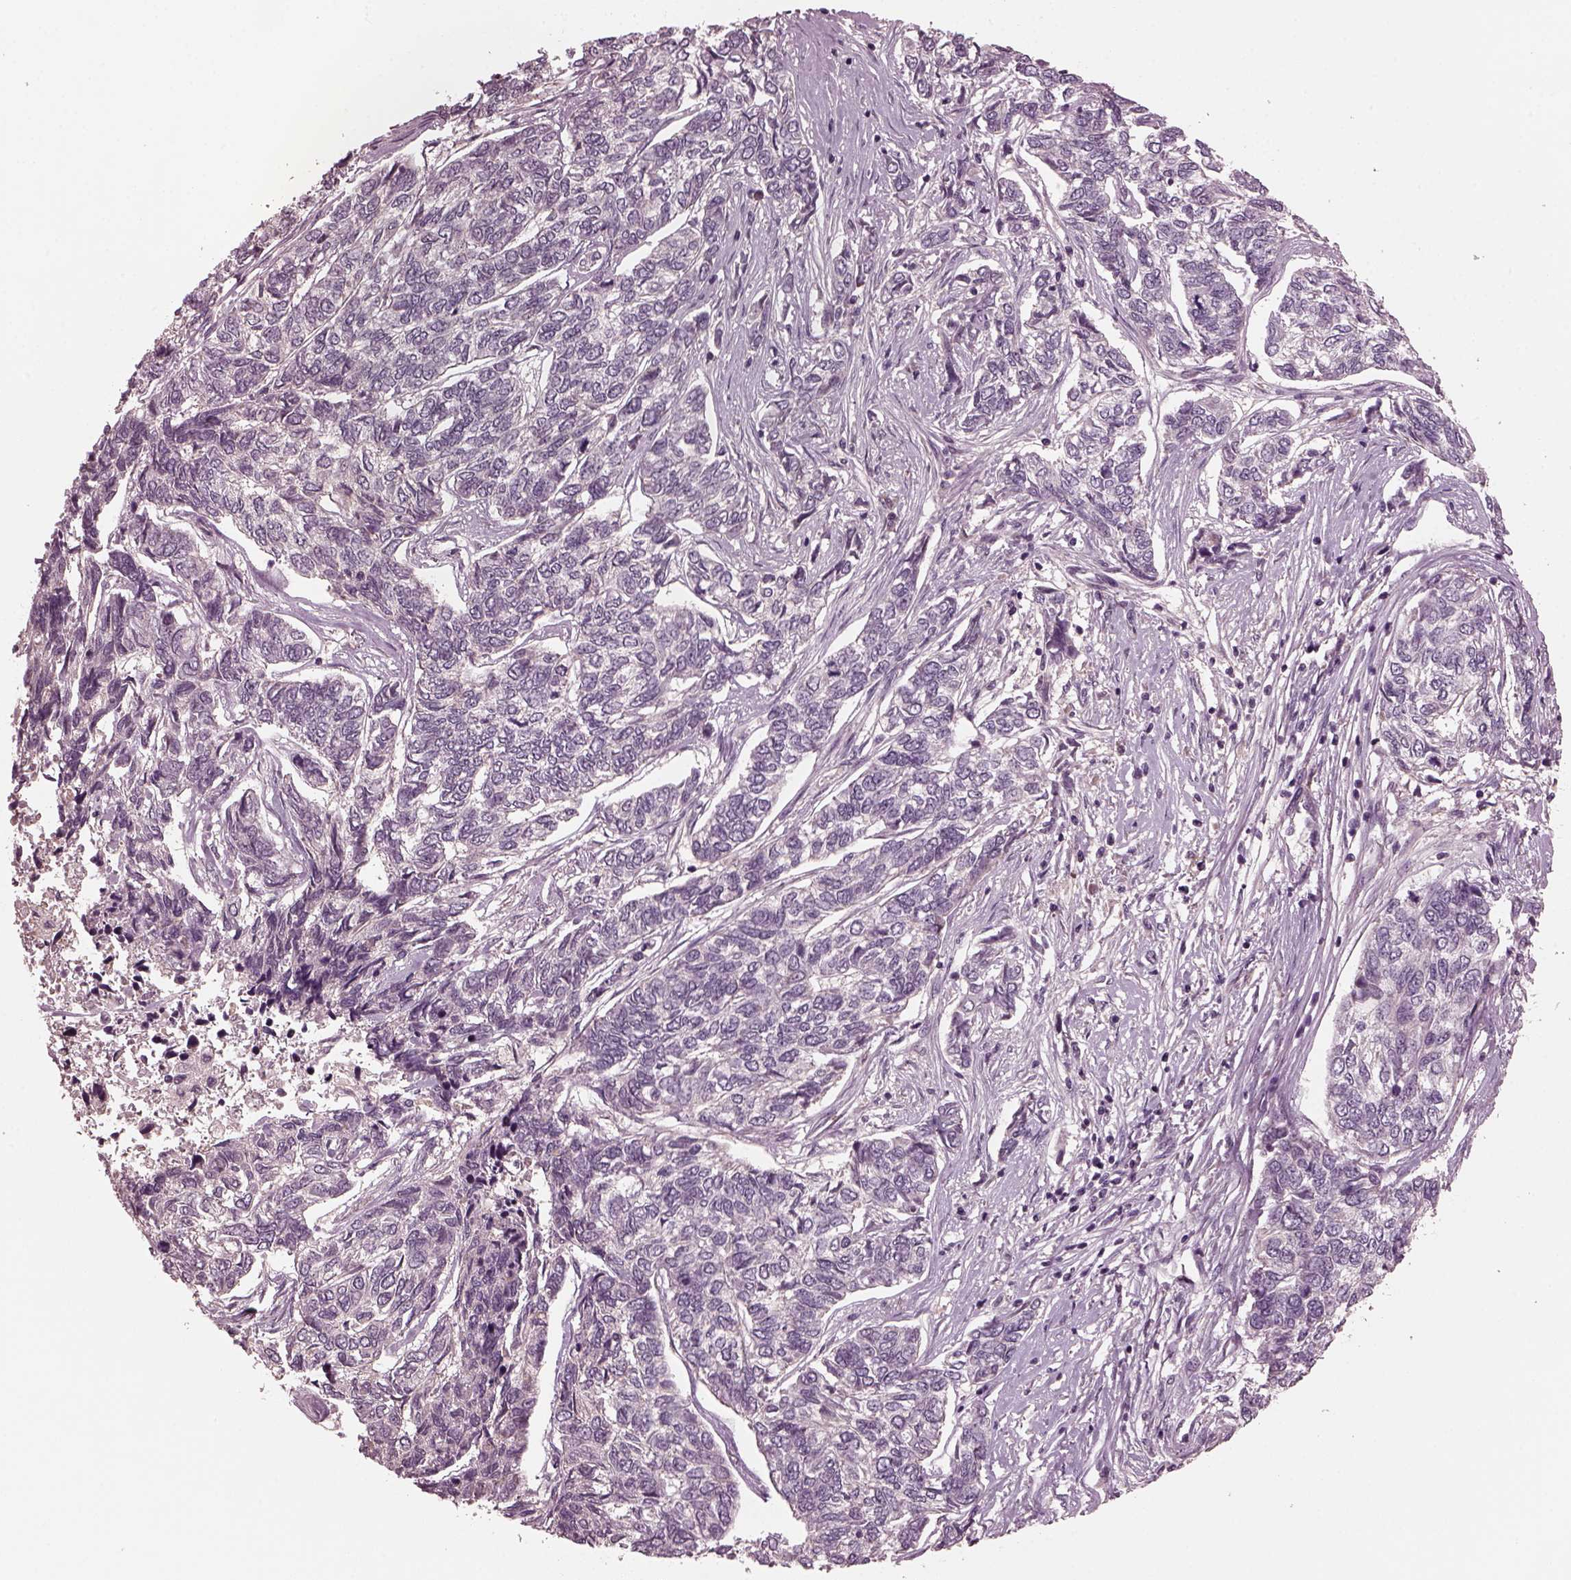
{"staining": {"intensity": "negative", "quantity": "none", "location": "none"}, "tissue": "skin cancer", "cell_type": "Tumor cells", "image_type": "cancer", "snomed": [{"axis": "morphology", "description": "Basal cell carcinoma"}, {"axis": "topography", "description": "Skin"}], "caption": "High magnification brightfield microscopy of basal cell carcinoma (skin) stained with DAB (3,3'-diaminobenzidine) (brown) and counterstained with hematoxylin (blue): tumor cells show no significant expression. (DAB IHC with hematoxylin counter stain).", "gene": "PORCN", "patient": {"sex": "female", "age": 65}}